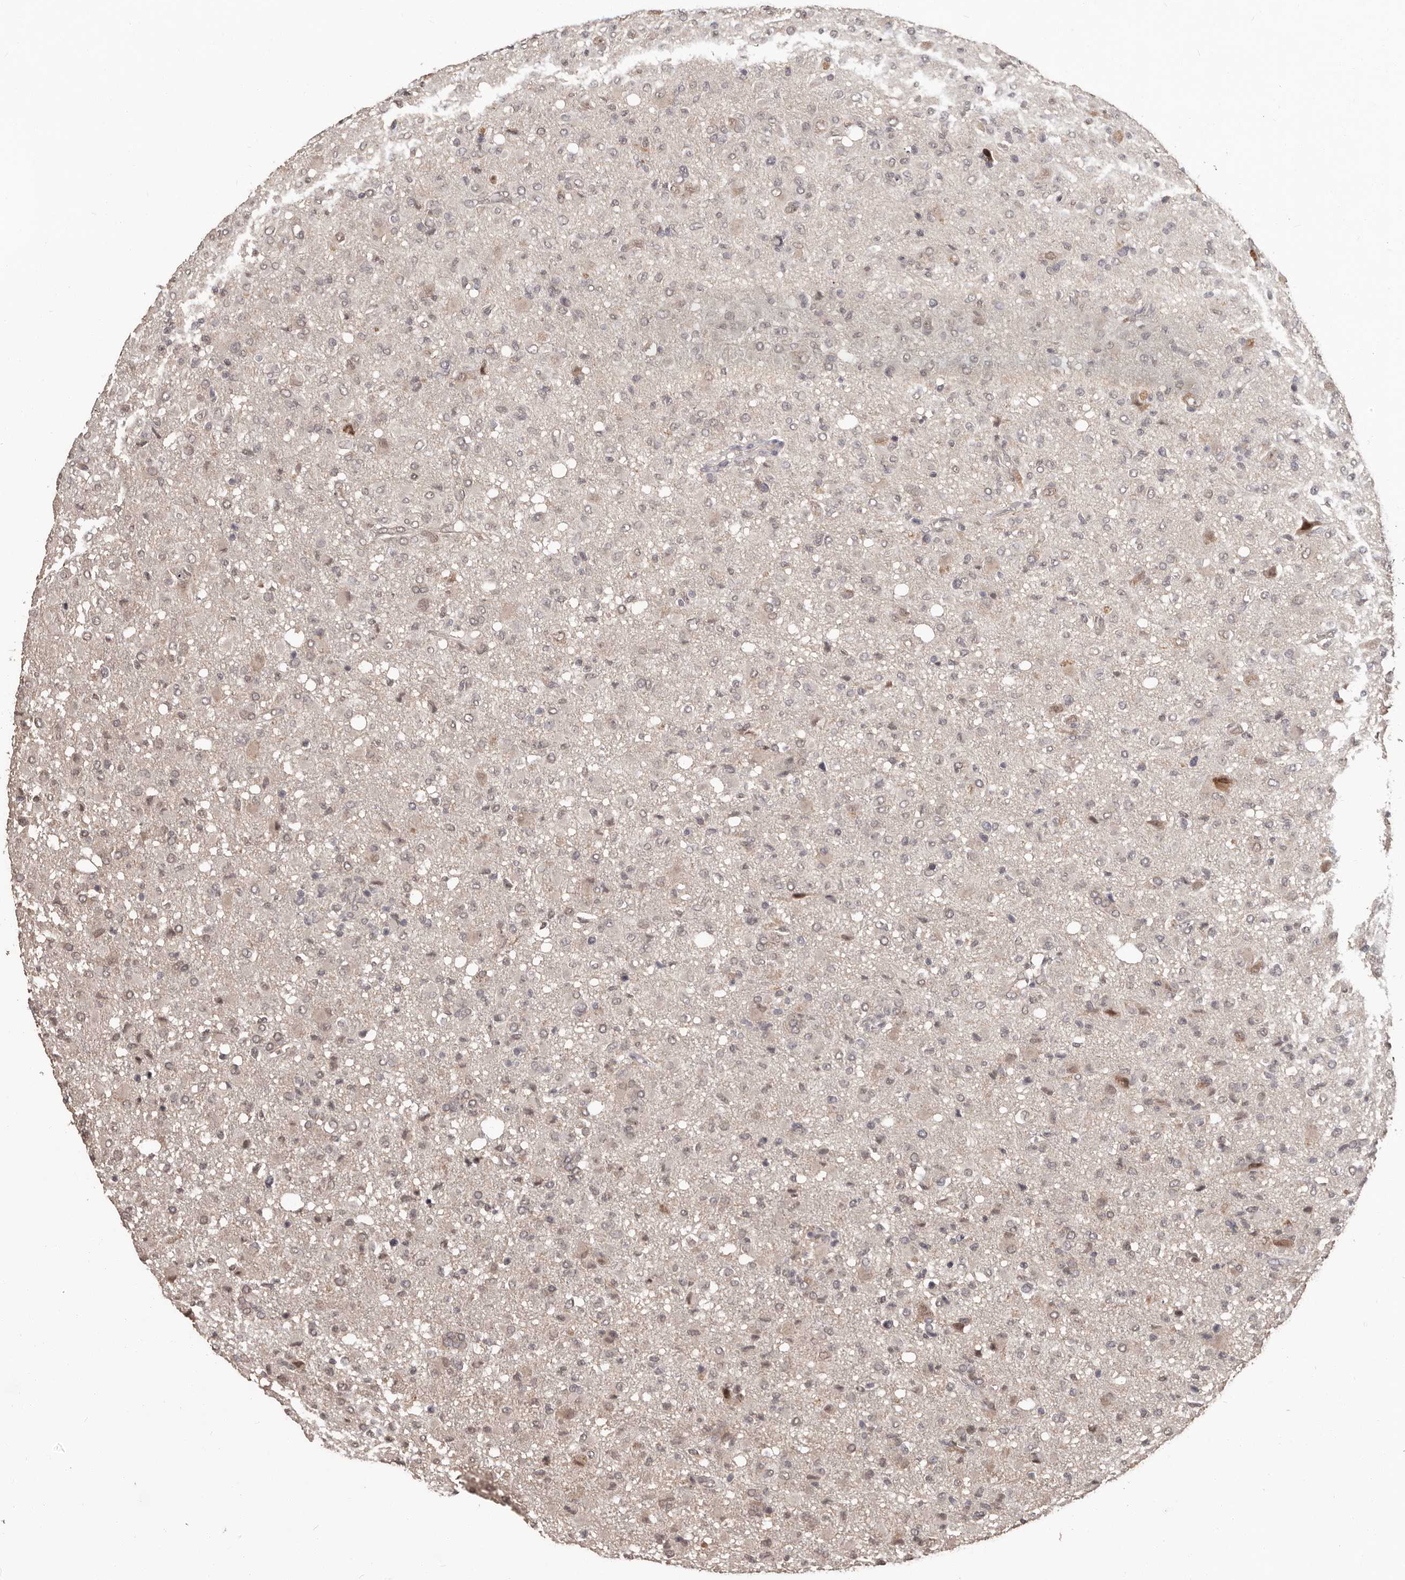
{"staining": {"intensity": "weak", "quantity": "25%-75%", "location": "nuclear"}, "tissue": "glioma", "cell_type": "Tumor cells", "image_type": "cancer", "snomed": [{"axis": "morphology", "description": "Glioma, malignant, High grade"}, {"axis": "topography", "description": "Brain"}], "caption": "High-power microscopy captured an immunohistochemistry histopathology image of glioma, revealing weak nuclear staining in approximately 25%-75% of tumor cells.", "gene": "ZFP14", "patient": {"sex": "female", "age": 57}}